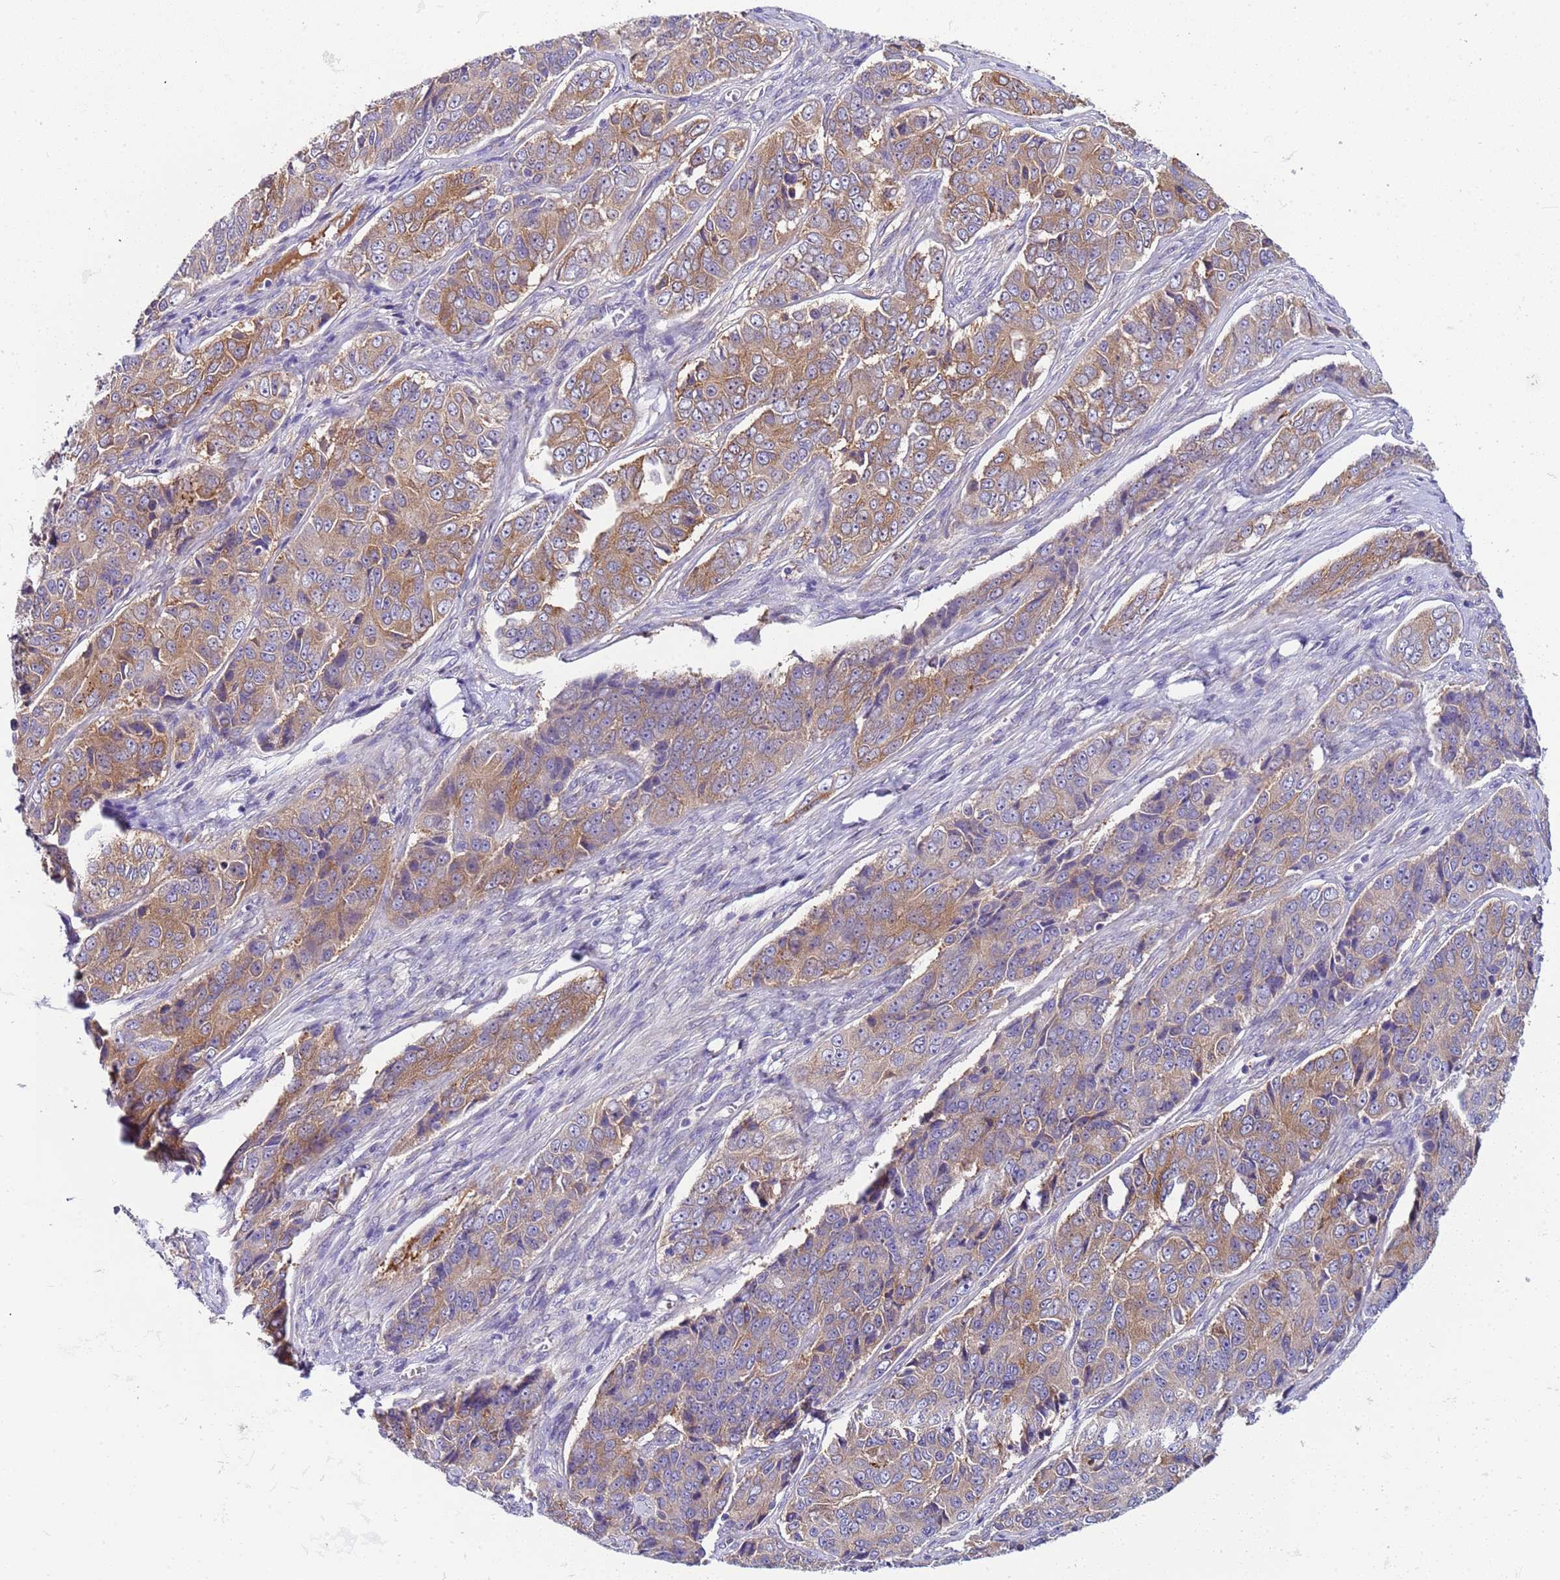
{"staining": {"intensity": "moderate", "quantity": ">75%", "location": "cytoplasmic/membranous"}, "tissue": "ovarian cancer", "cell_type": "Tumor cells", "image_type": "cancer", "snomed": [{"axis": "morphology", "description": "Carcinoma, endometroid"}, {"axis": "topography", "description": "Ovary"}], "caption": "Human ovarian cancer stained with a protein marker reveals moderate staining in tumor cells.", "gene": "PAQR7", "patient": {"sex": "female", "age": 51}}